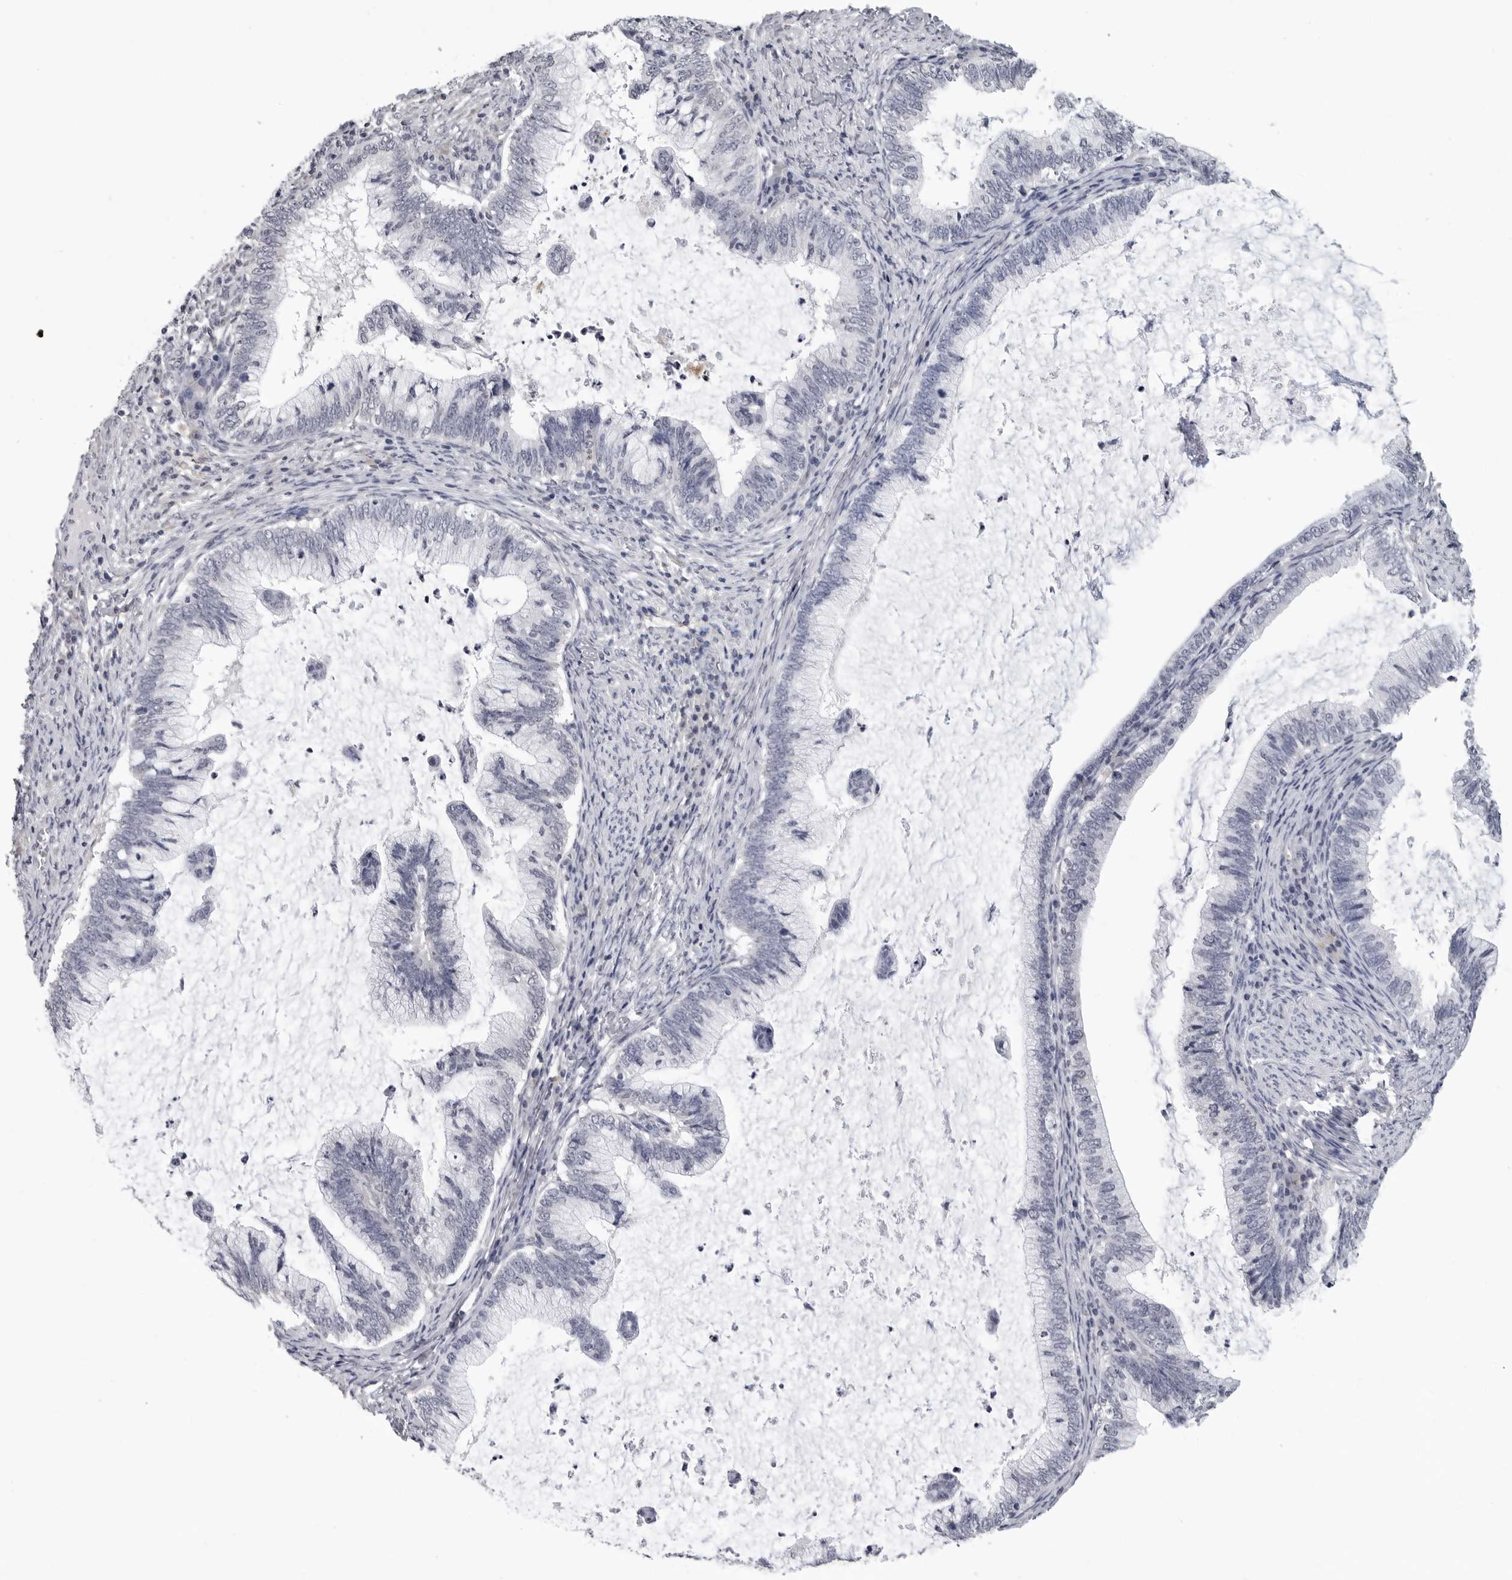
{"staining": {"intensity": "negative", "quantity": "none", "location": "none"}, "tissue": "cervical cancer", "cell_type": "Tumor cells", "image_type": "cancer", "snomed": [{"axis": "morphology", "description": "Adenocarcinoma, NOS"}, {"axis": "topography", "description": "Cervix"}], "caption": "Immunohistochemistry of adenocarcinoma (cervical) exhibits no staining in tumor cells. The staining is performed using DAB brown chromogen with nuclei counter-stained in using hematoxylin.", "gene": "TRMT13", "patient": {"sex": "female", "age": 36}}